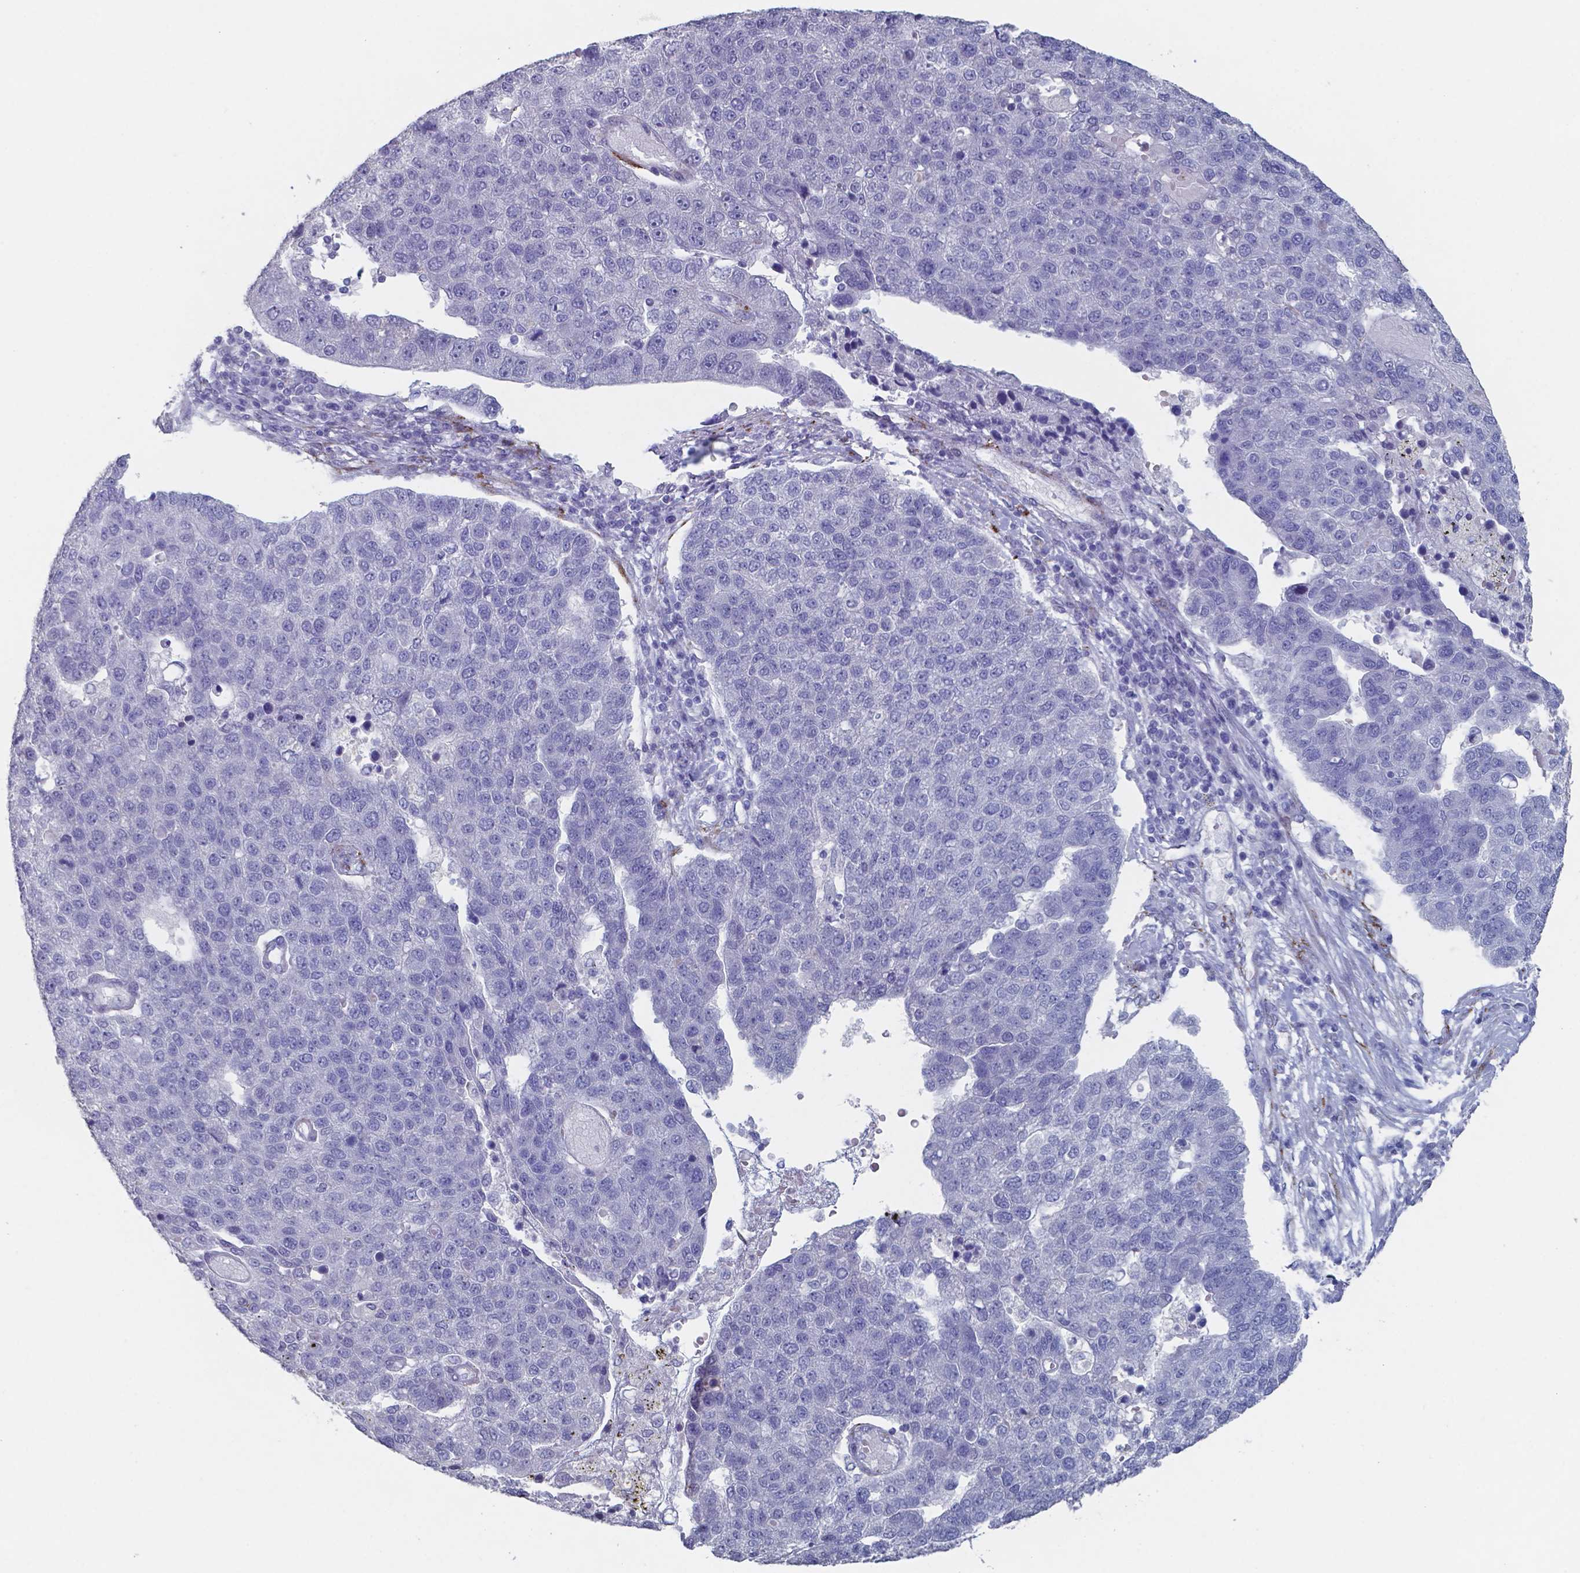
{"staining": {"intensity": "negative", "quantity": "none", "location": "none"}, "tissue": "pancreatic cancer", "cell_type": "Tumor cells", "image_type": "cancer", "snomed": [{"axis": "morphology", "description": "Adenocarcinoma, NOS"}, {"axis": "topography", "description": "Pancreas"}], "caption": "This photomicrograph is of pancreatic adenocarcinoma stained with immunohistochemistry to label a protein in brown with the nuclei are counter-stained blue. There is no positivity in tumor cells.", "gene": "PLA2R1", "patient": {"sex": "female", "age": 61}}